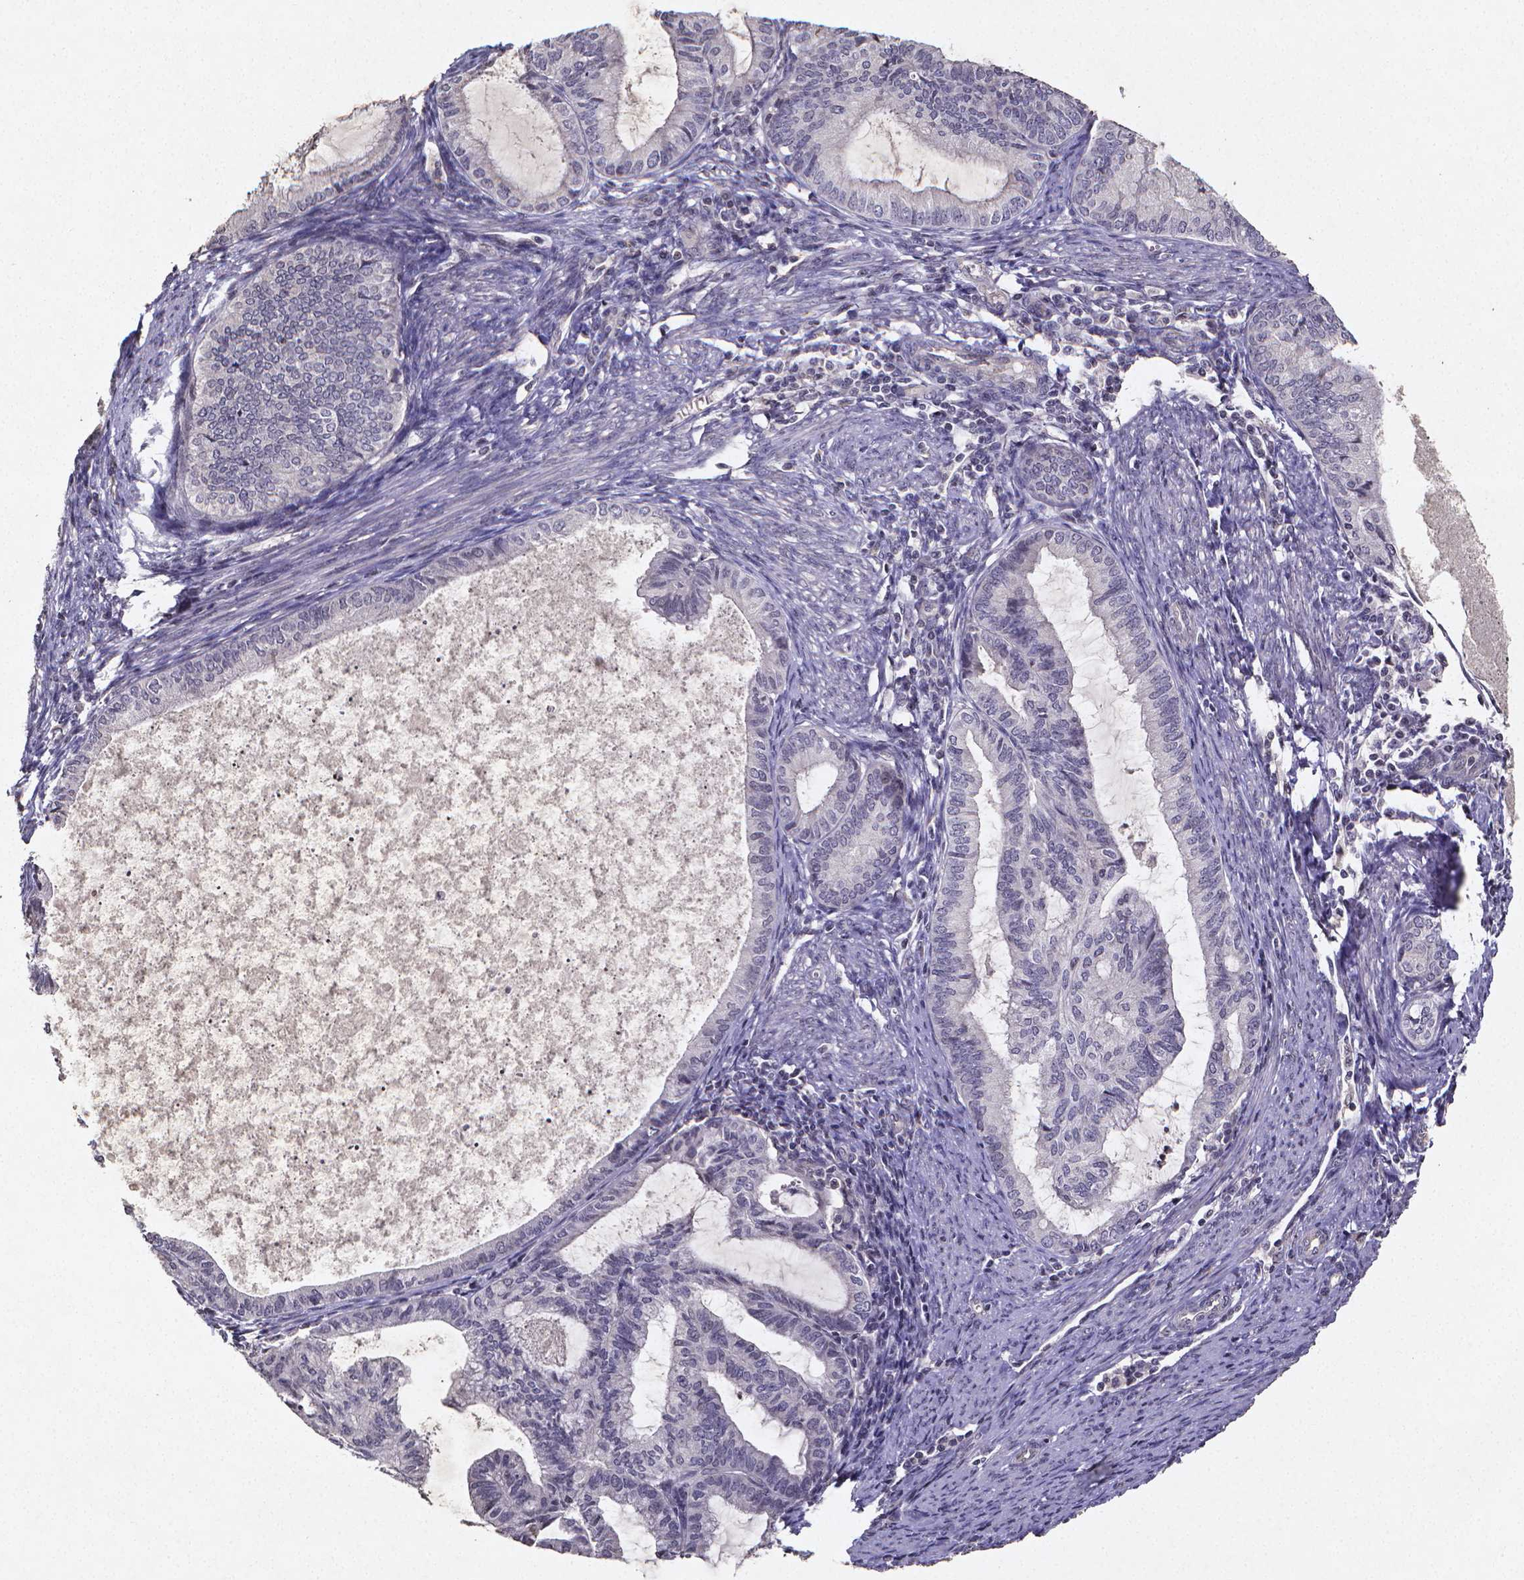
{"staining": {"intensity": "negative", "quantity": "none", "location": "none"}, "tissue": "endometrial cancer", "cell_type": "Tumor cells", "image_type": "cancer", "snomed": [{"axis": "morphology", "description": "Adenocarcinoma, NOS"}, {"axis": "topography", "description": "Endometrium"}], "caption": "Human adenocarcinoma (endometrial) stained for a protein using immunohistochemistry exhibits no staining in tumor cells.", "gene": "TP73", "patient": {"sex": "female", "age": 86}}